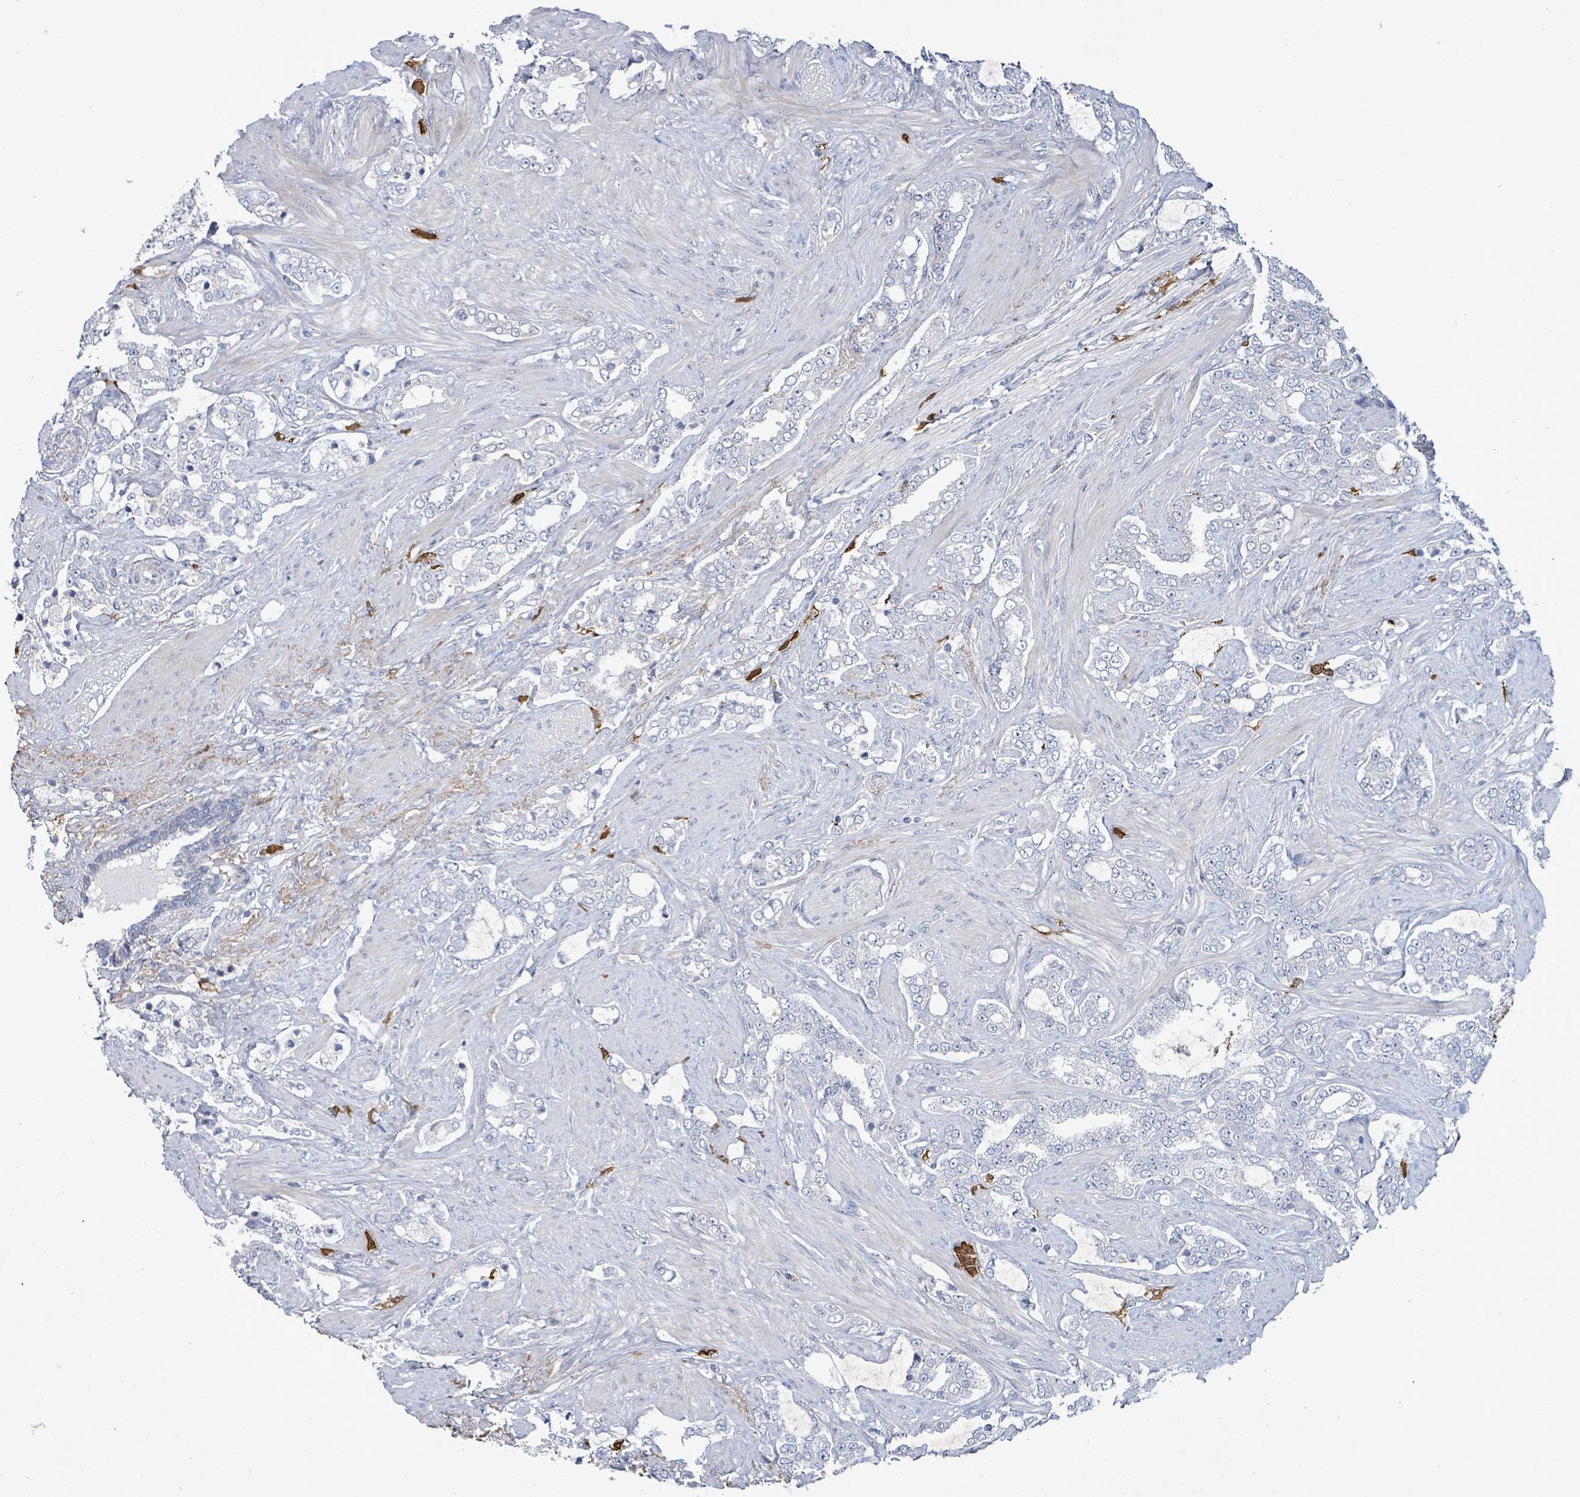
{"staining": {"intensity": "negative", "quantity": "none", "location": "none"}, "tissue": "prostate cancer", "cell_type": "Tumor cells", "image_type": "cancer", "snomed": [{"axis": "morphology", "description": "Adenocarcinoma, High grade"}, {"axis": "topography", "description": "Prostate"}], "caption": "Image shows no significant protein expression in tumor cells of prostate high-grade adenocarcinoma.", "gene": "FAM210A", "patient": {"sex": "male", "age": 64}}